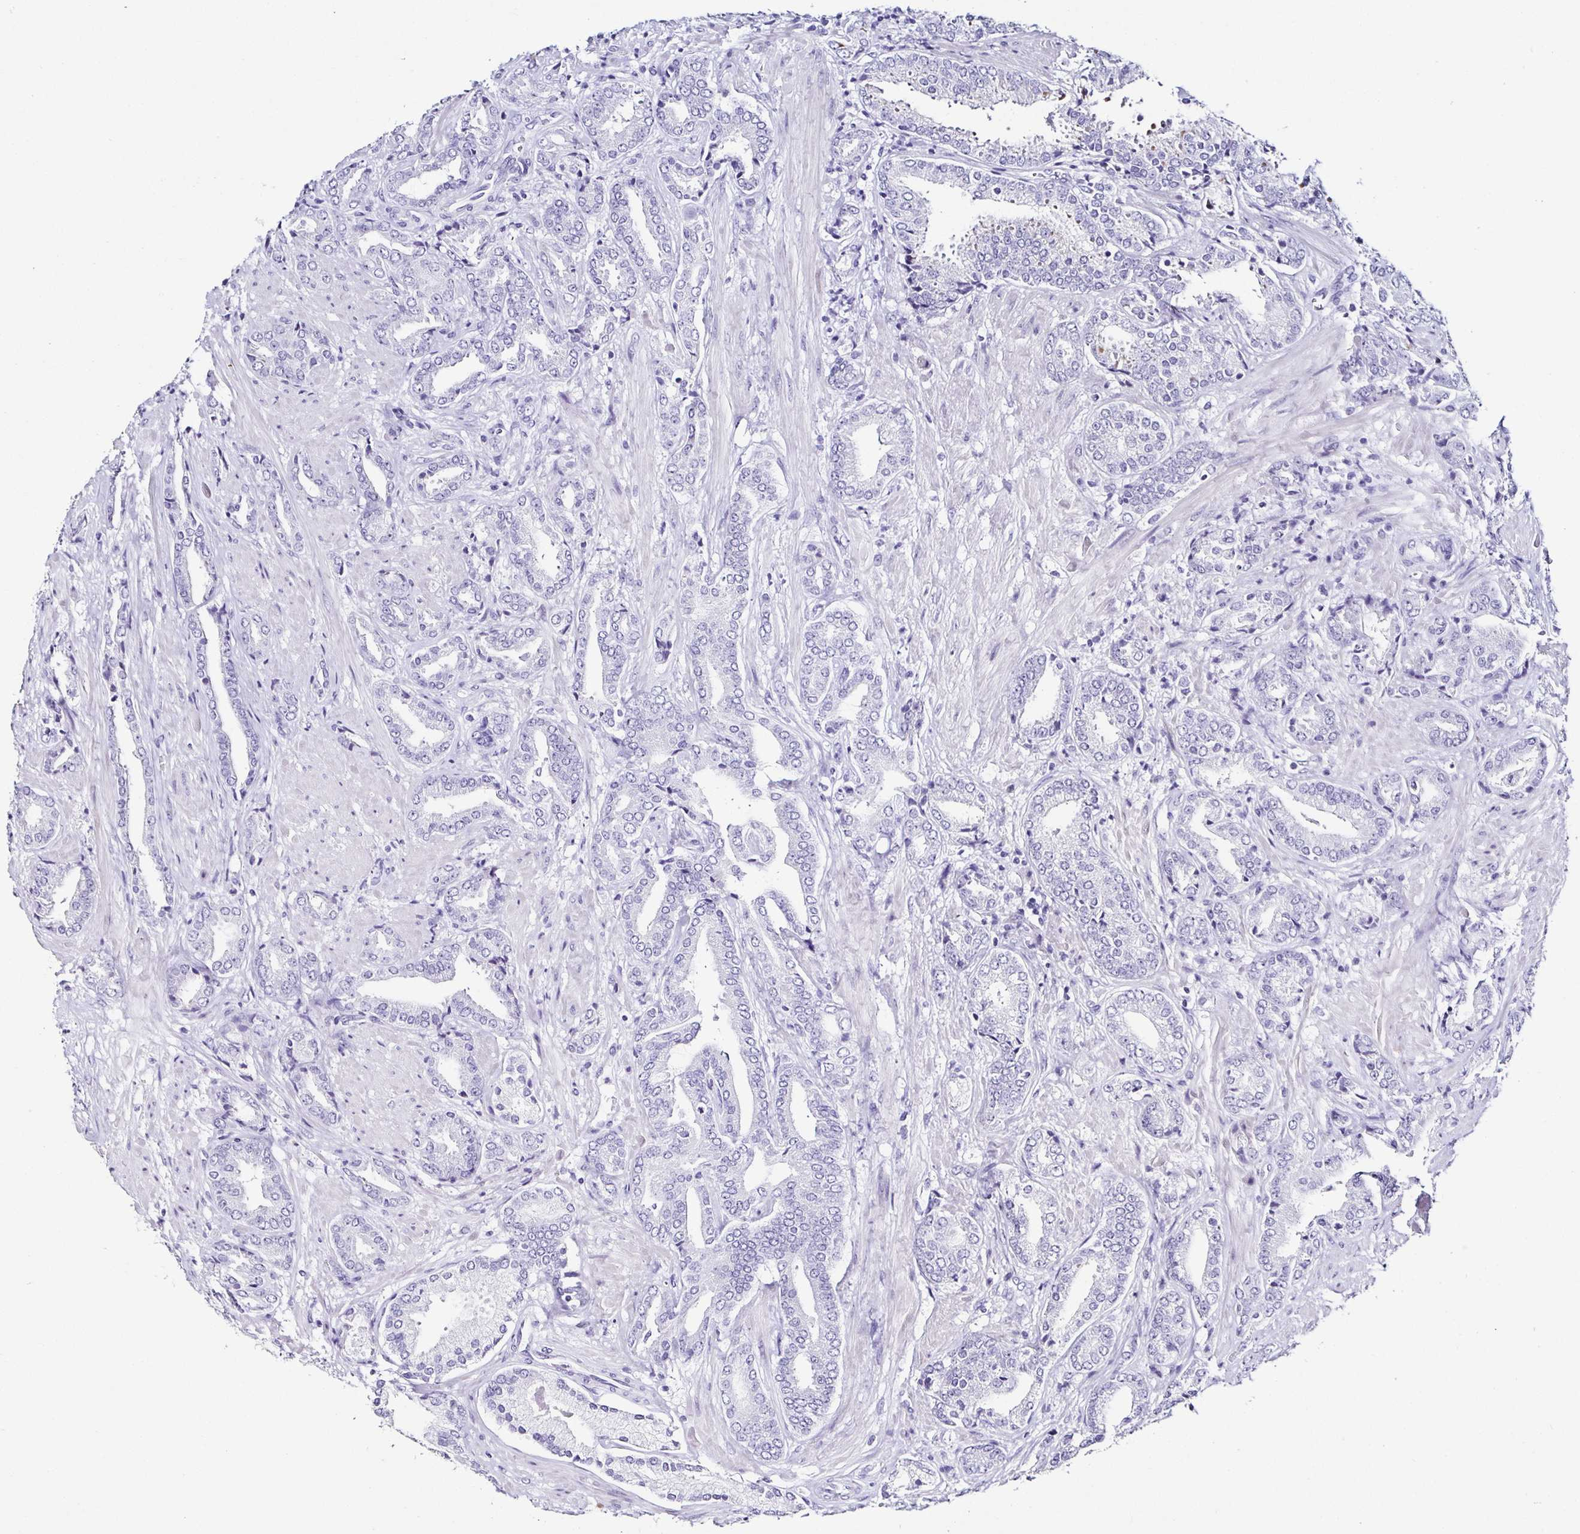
{"staining": {"intensity": "negative", "quantity": "none", "location": "none"}, "tissue": "prostate cancer", "cell_type": "Tumor cells", "image_type": "cancer", "snomed": [{"axis": "morphology", "description": "Adenocarcinoma, High grade"}, {"axis": "topography", "description": "Prostate"}], "caption": "Immunohistochemistry (IHC) micrograph of neoplastic tissue: prostate cancer (adenocarcinoma (high-grade)) stained with DAB exhibits no significant protein expression in tumor cells.", "gene": "TNNT2", "patient": {"sex": "male", "age": 56}}